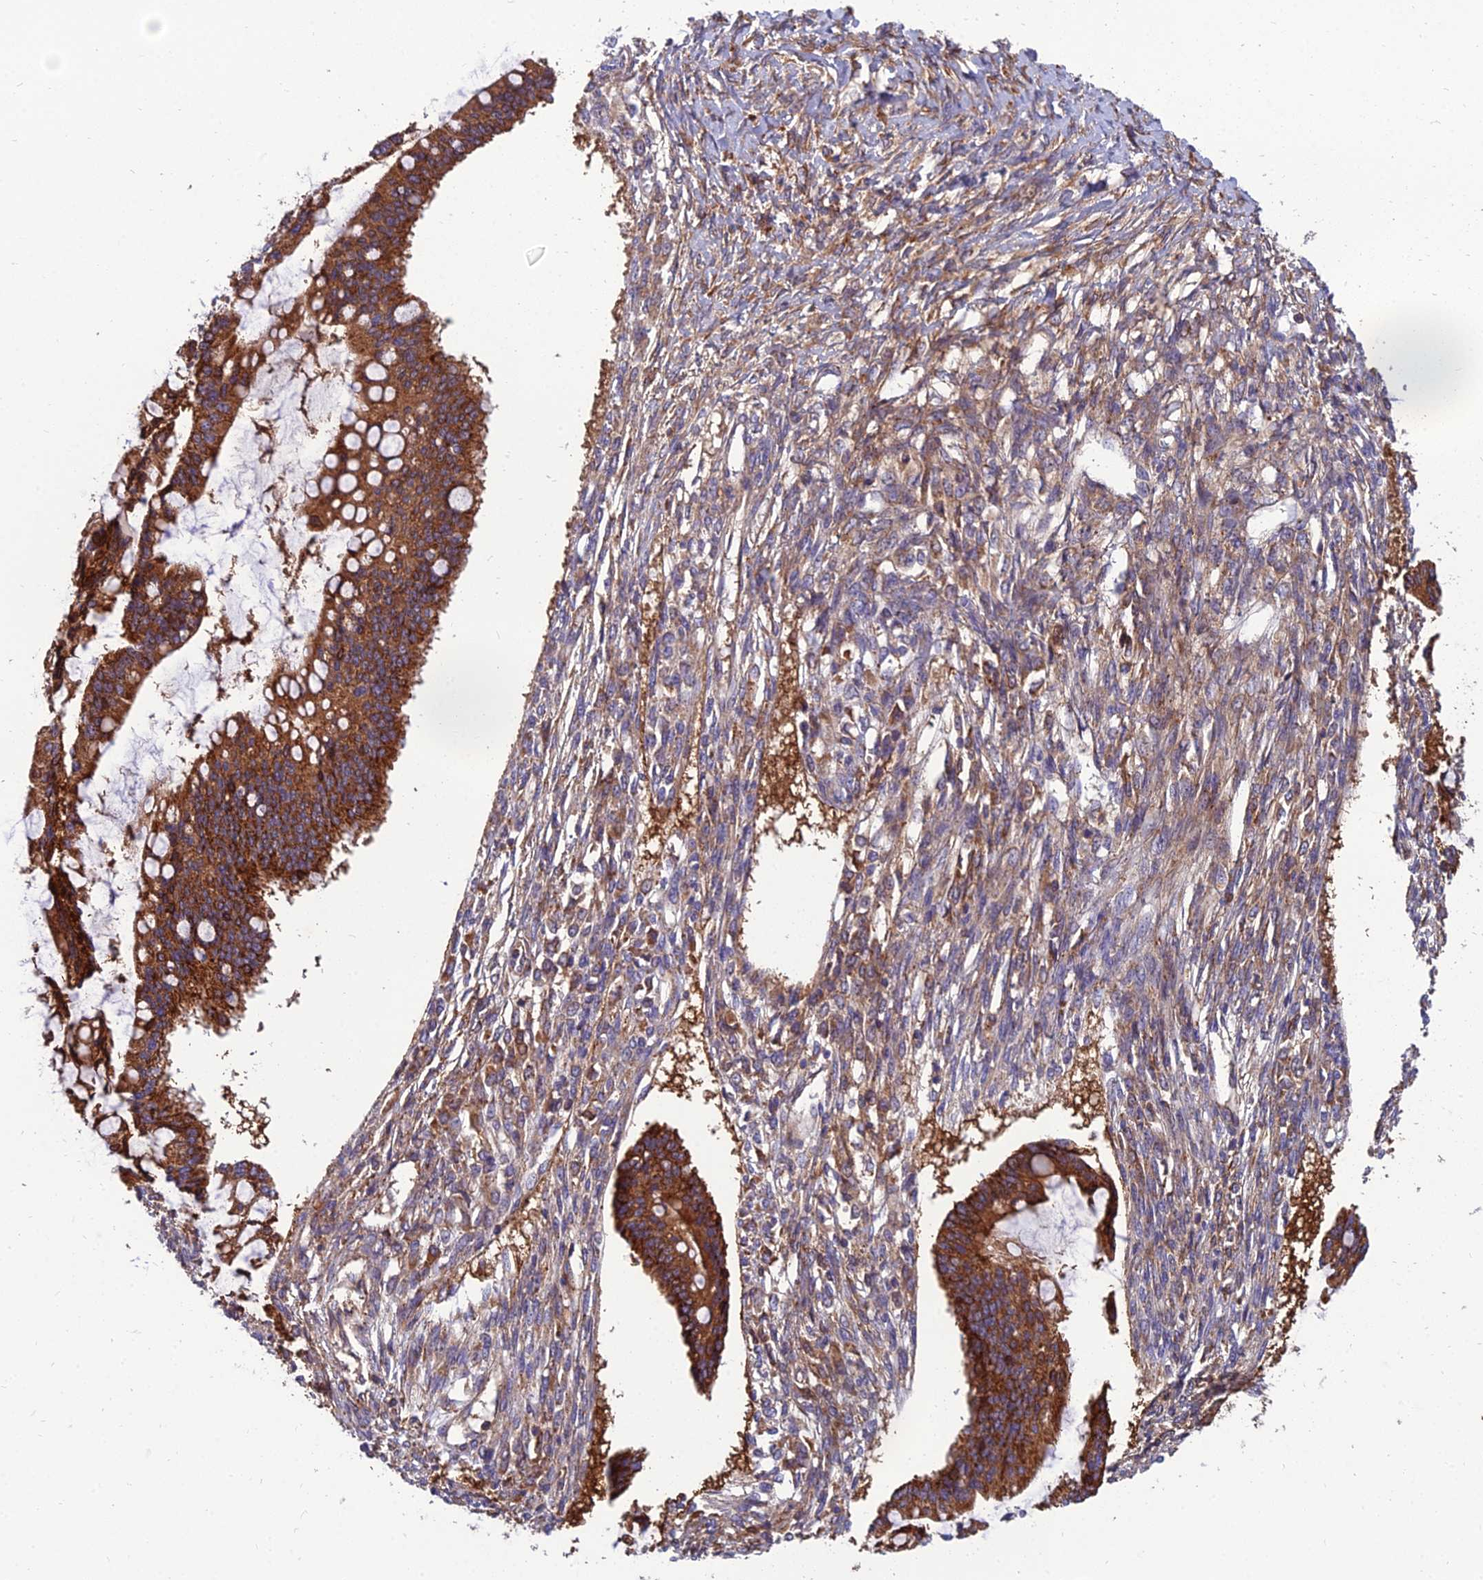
{"staining": {"intensity": "strong", "quantity": ">75%", "location": "cytoplasmic/membranous"}, "tissue": "ovarian cancer", "cell_type": "Tumor cells", "image_type": "cancer", "snomed": [{"axis": "morphology", "description": "Cystadenocarcinoma, mucinous, NOS"}, {"axis": "topography", "description": "Ovary"}], "caption": "Tumor cells display strong cytoplasmic/membranous staining in approximately >75% of cells in mucinous cystadenocarcinoma (ovarian).", "gene": "UMAD1", "patient": {"sex": "female", "age": 73}}